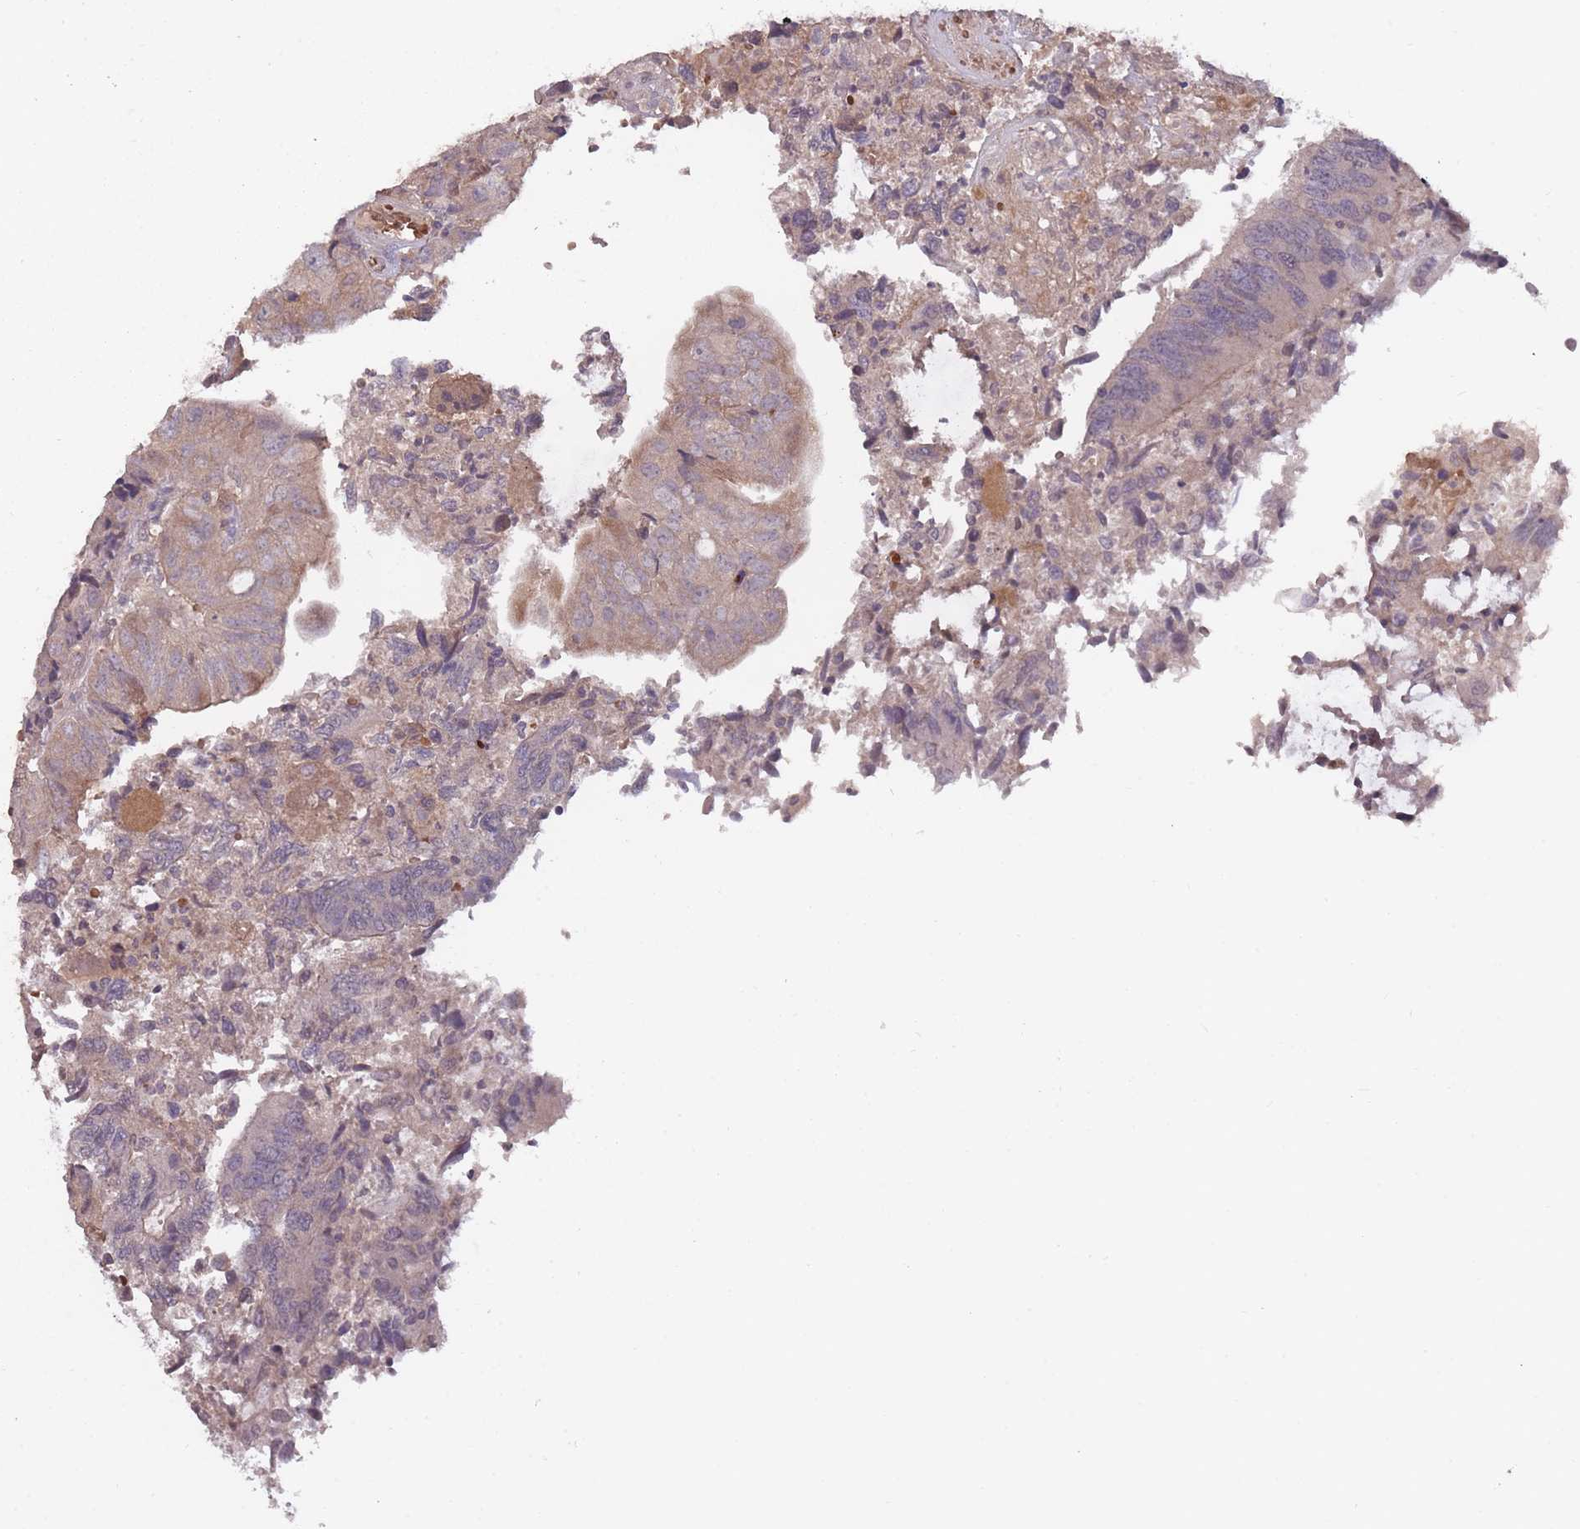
{"staining": {"intensity": "weak", "quantity": "<25%", "location": "cytoplasmic/membranous"}, "tissue": "colorectal cancer", "cell_type": "Tumor cells", "image_type": "cancer", "snomed": [{"axis": "morphology", "description": "Adenocarcinoma, NOS"}, {"axis": "topography", "description": "Colon"}], "caption": "Immunohistochemistry (IHC) micrograph of neoplastic tissue: colorectal cancer stained with DAB displays no significant protein staining in tumor cells. (DAB immunohistochemistry (IHC) visualized using brightfield microscopy, high magnification).", "gene": "ADCYAP1R1", "patient": {"sex": "female", "age": 67}}